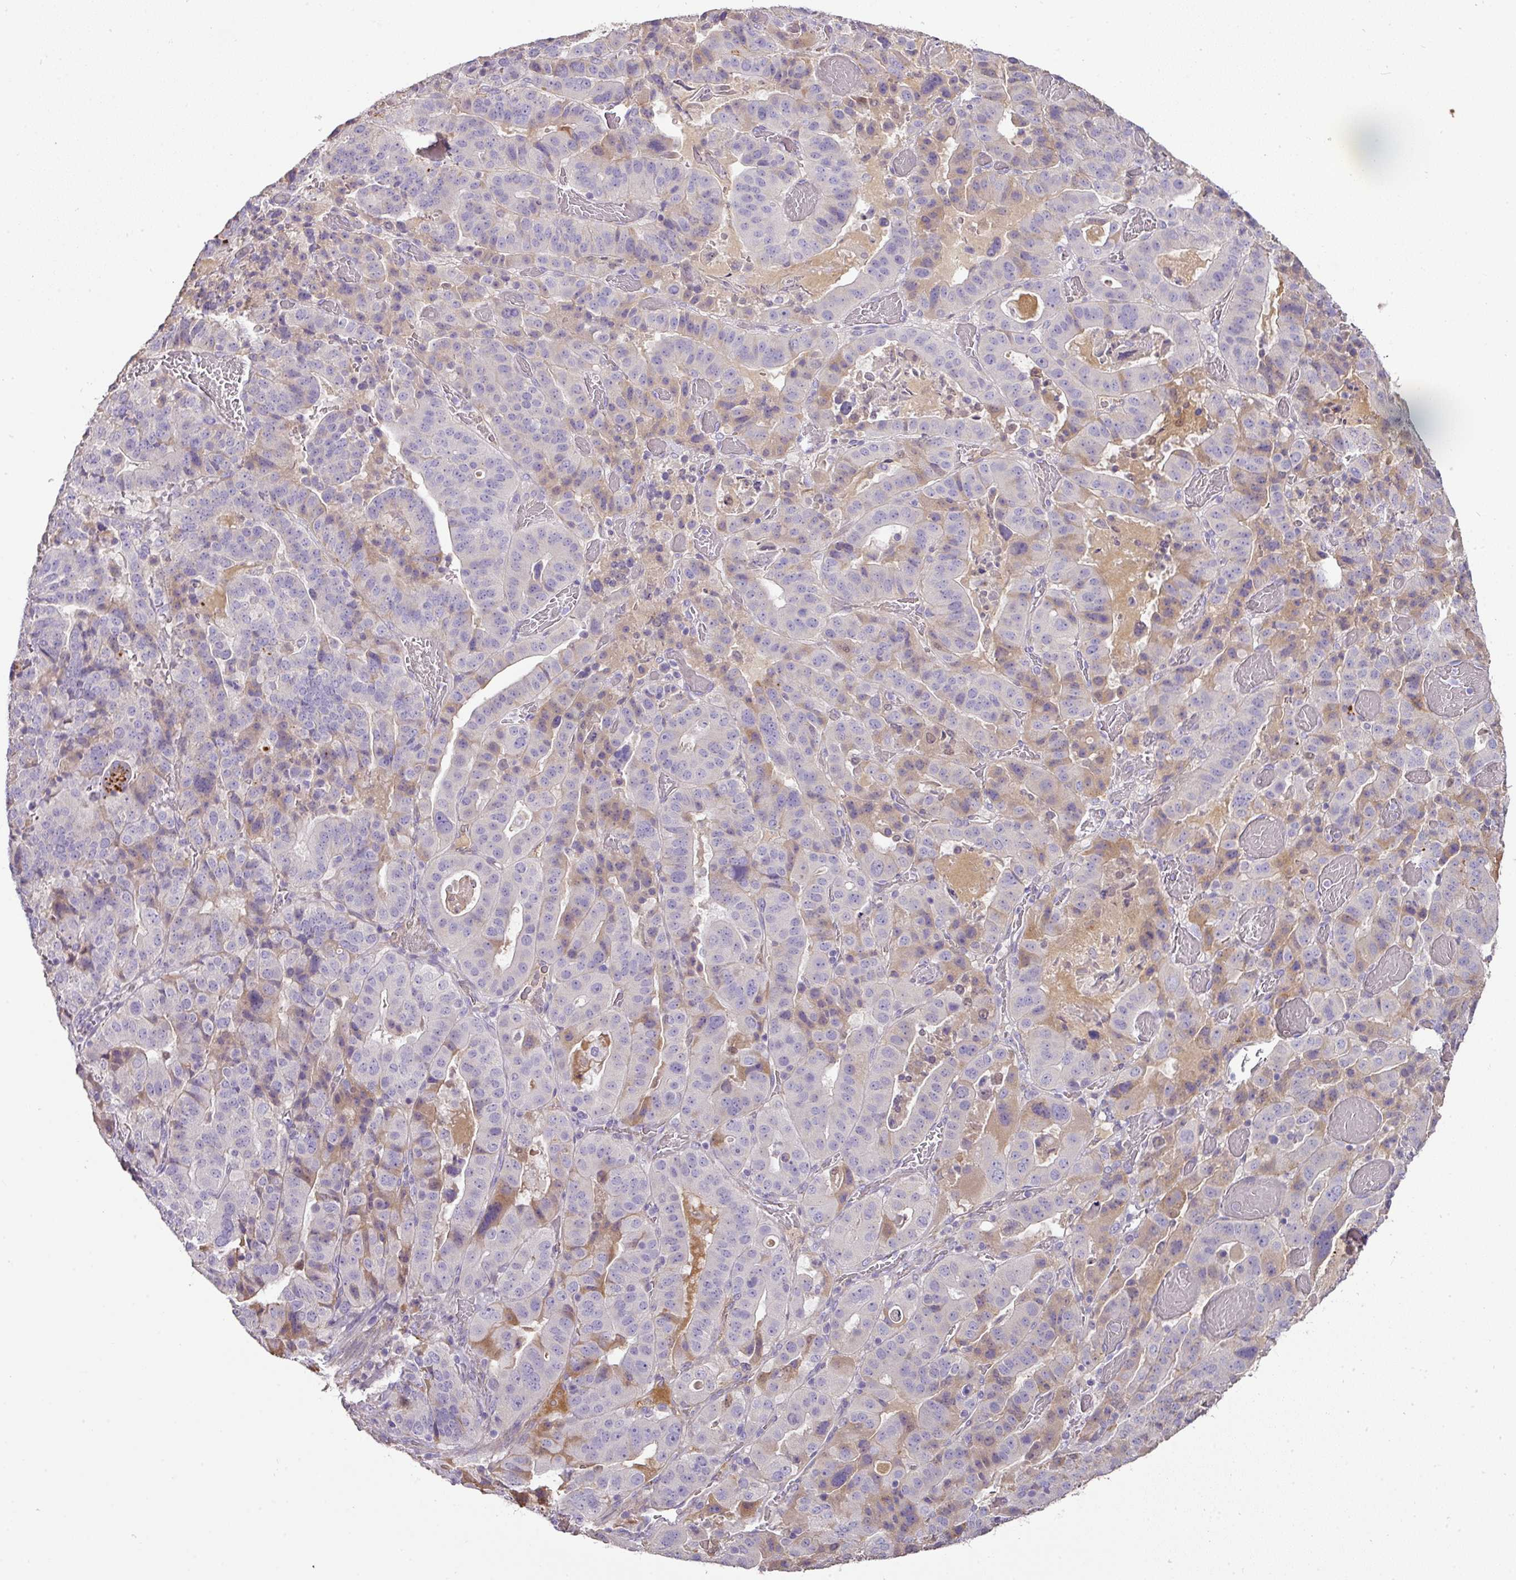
{"staining": {"intensity": "weak", "quantity": "<25%", "location": "cytoplasmic/membranous"}, "tissue": "stomach cancer", "cell_type": "Tumor cells", "image_type": "cancer", "snomed": [{"axis": "morphology", "description": "Adenocarcinoma, NOS"}, {"axis": "topography", "description": "Stomach"}], "caption": "Stomach adenocarcinoma stained for a protein using IHC exhibits no expression tumor cells.", "gene": "CCZ1", "patient": {"sex": "male", "age": 48}}